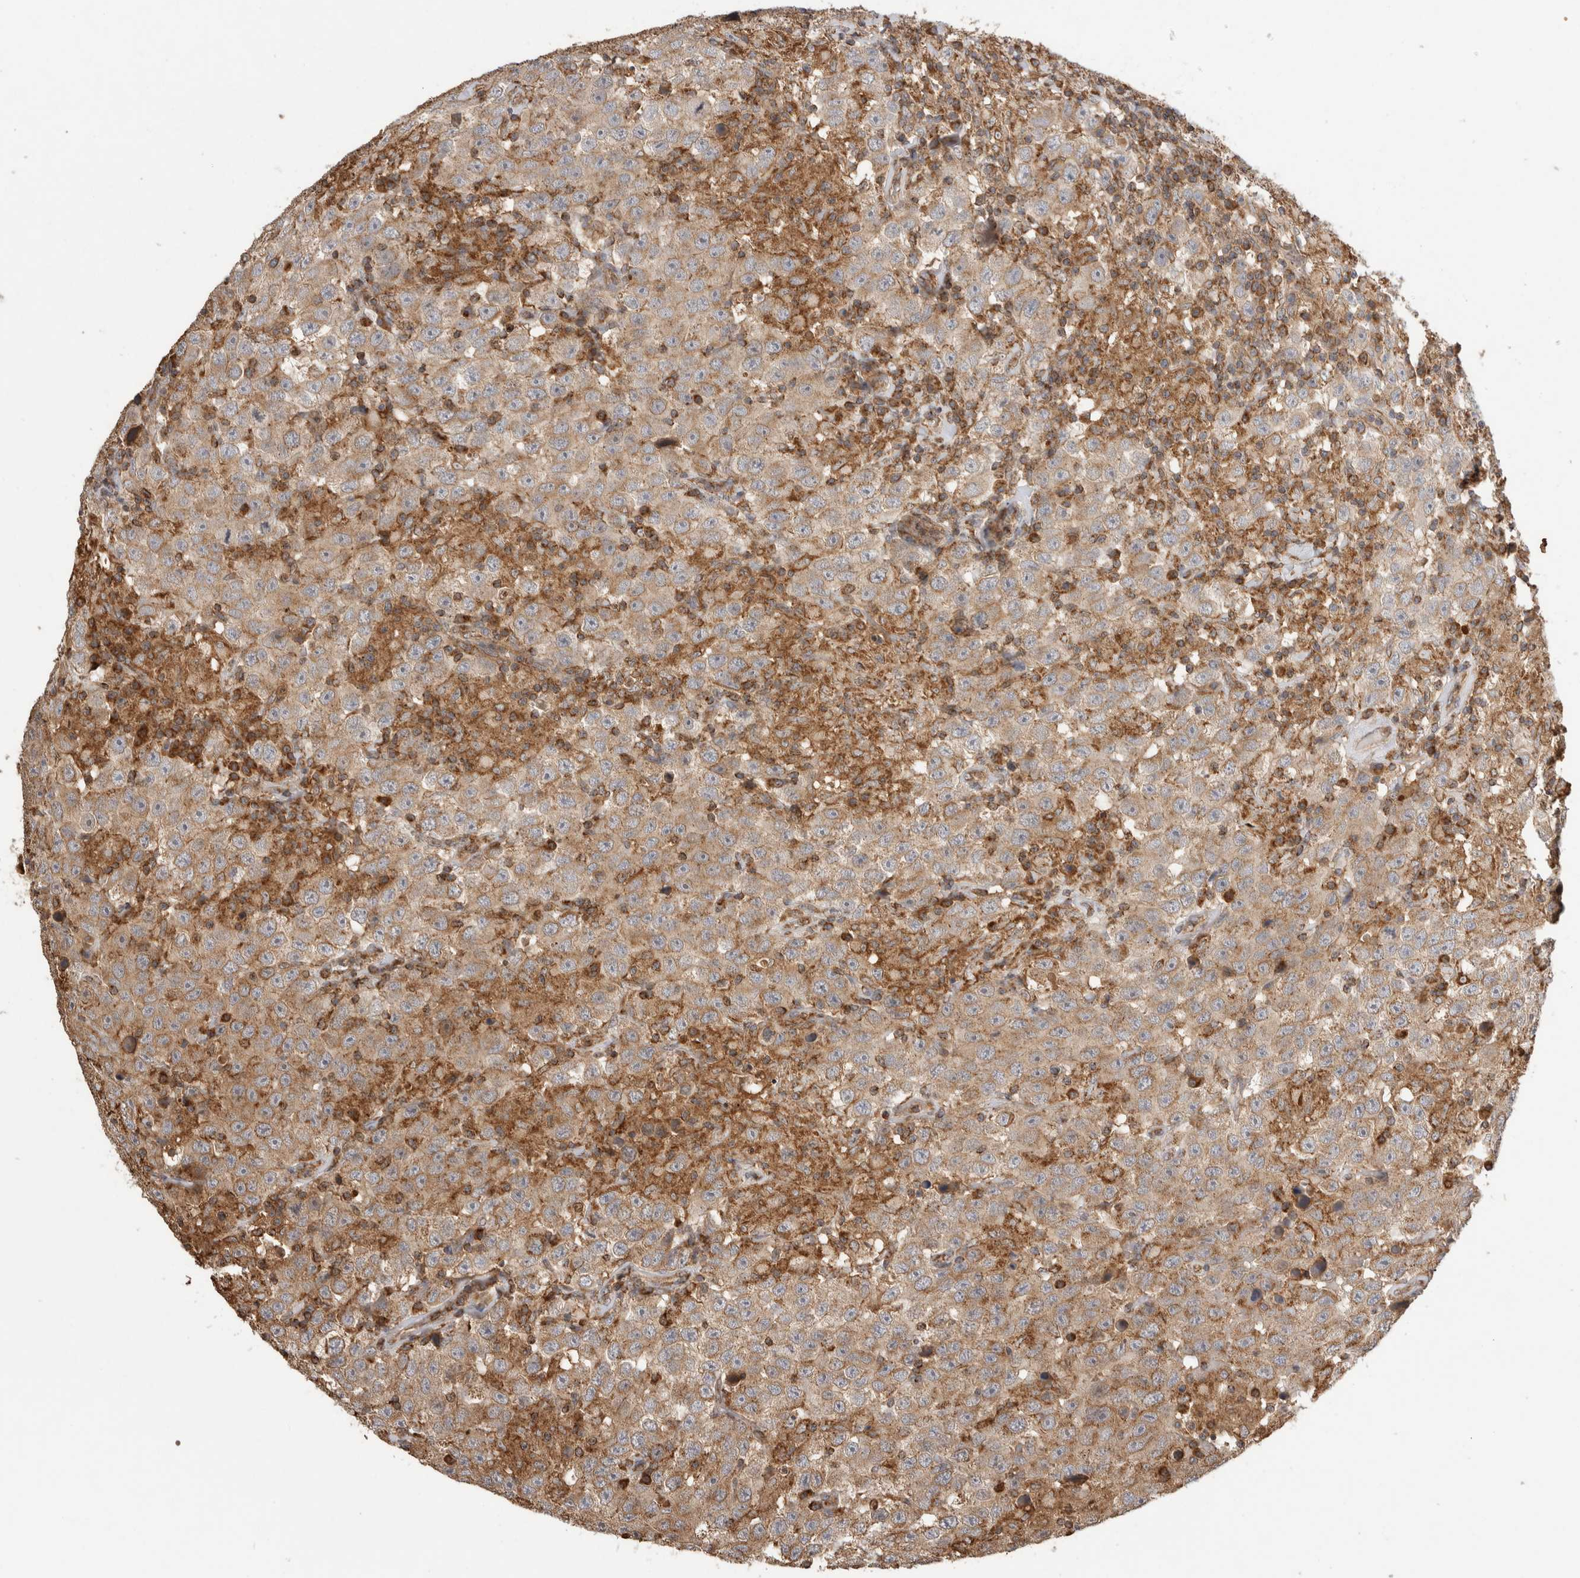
{"staining": {"intensity": "weak", "quantity": ">75%", "location": "cytoplasmic/membranous"}, "tissue": "testis cancer", "cell_type": "Tumor cells", "image_type": "cancer", "snomed": [{"axis": "morphology", "description": "Seminoma, NOS"}, {"axis": "topography", "description": "Testis"}], "caption": "Testis cancer tissue displays weak cytoplasmic/membranous expression in about >75% of tumor cells, visualized by immunohistochemistry.", "gene": "IMMP2L", "patient": {"sex": "male", "age": 41}}